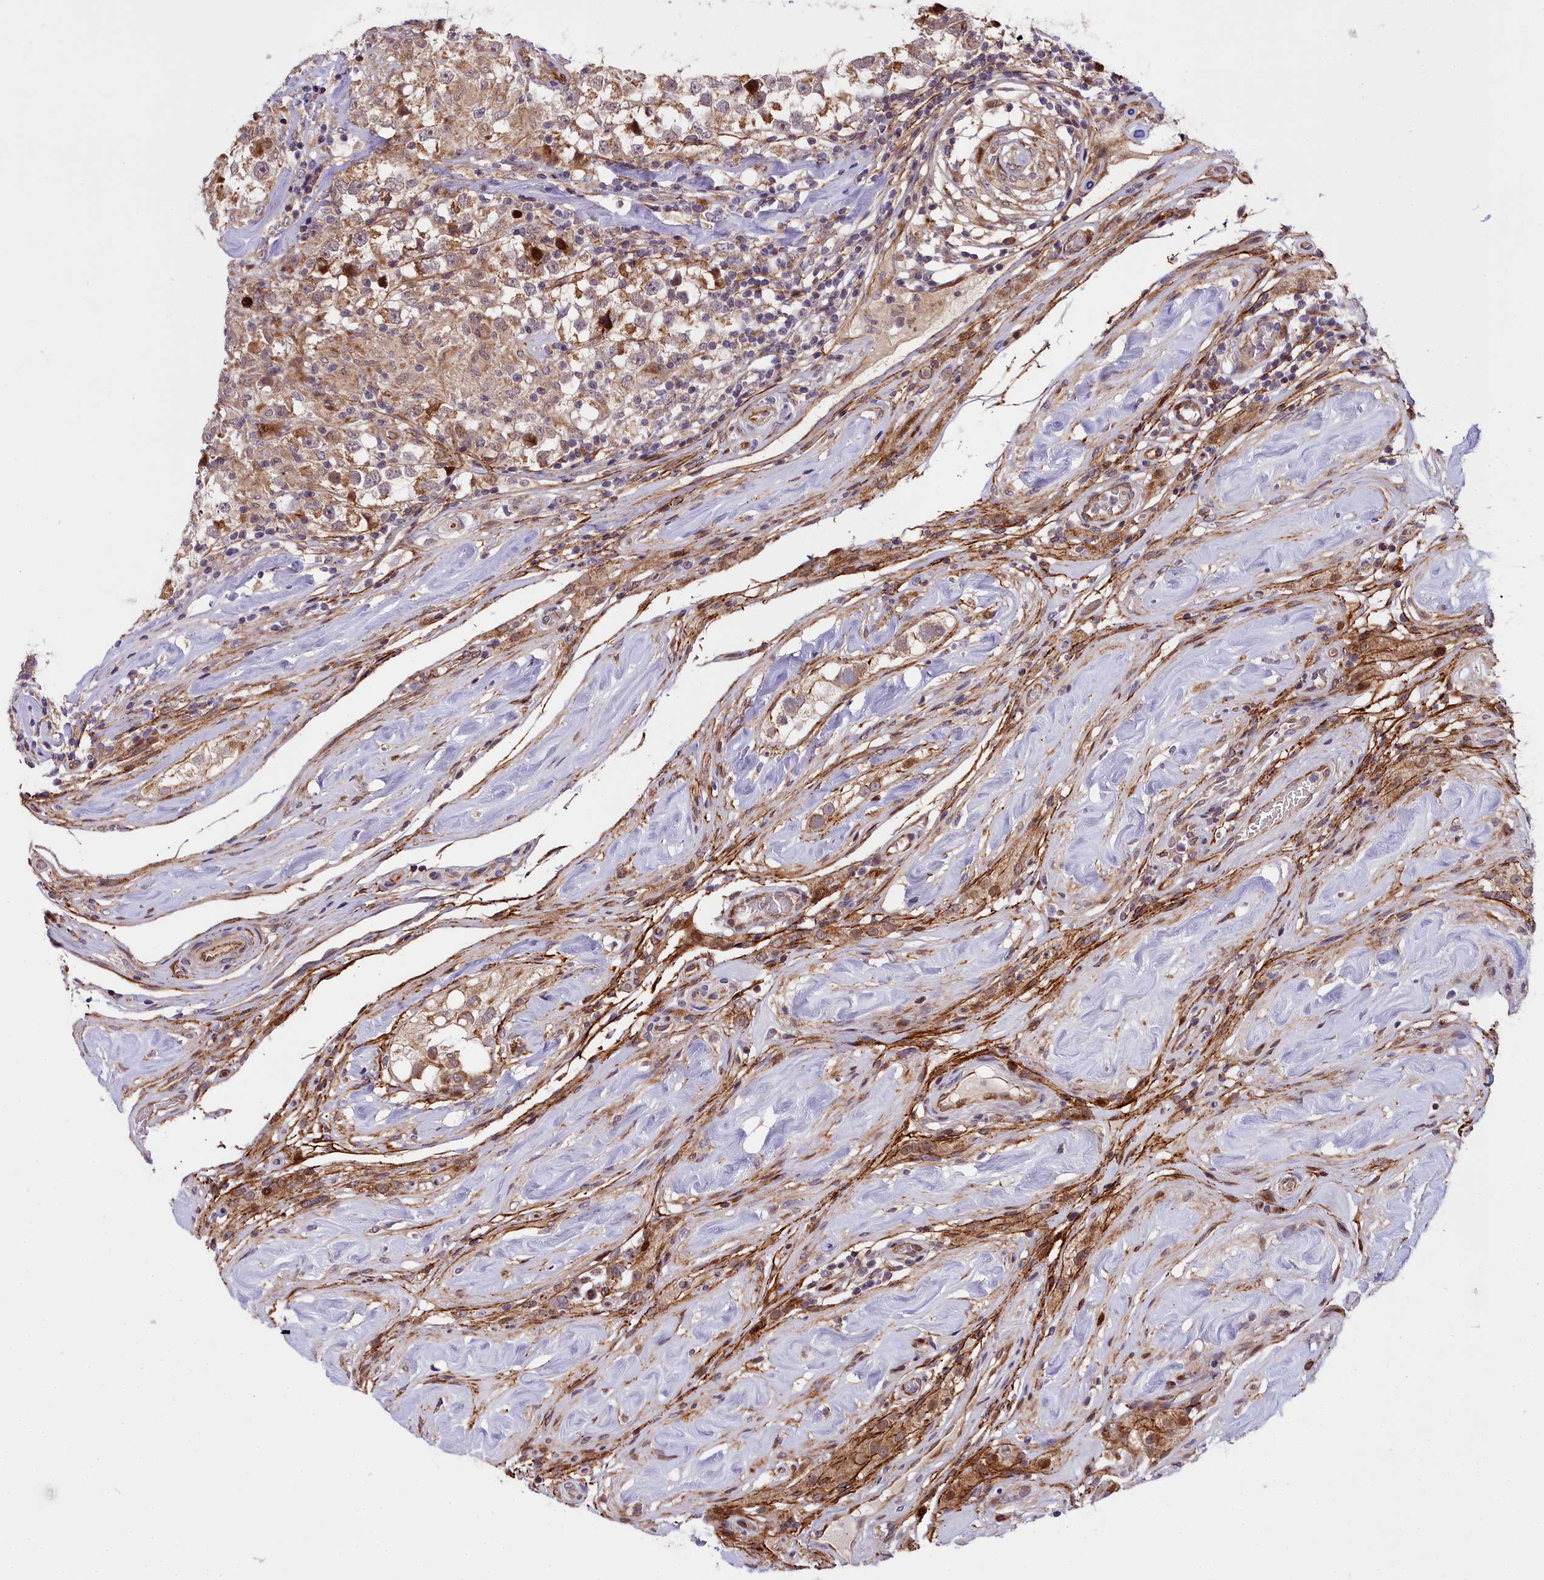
{"staining": {"intensity": "moderate", "quantity": ">75%", "location": "cytoplasmic/membranous"}, "tissue": "testis cancer", "cell_type": "Tumor cells", "image_type": "cancer", "snomed": [{"axis": "morphology", "description": "Seminoma, NOS"}, {"axis": "topography", "description": "Testis"}], "caption": "IHC micrograph of human seminoma (testis) stained for a protein (brown), which displays medium levels of moderate cytoplasmic/membranous positivity in approximately >75% of tumor cells.", "gene": "MRPS11", "patient": {"sex": "male", "age": 46}}